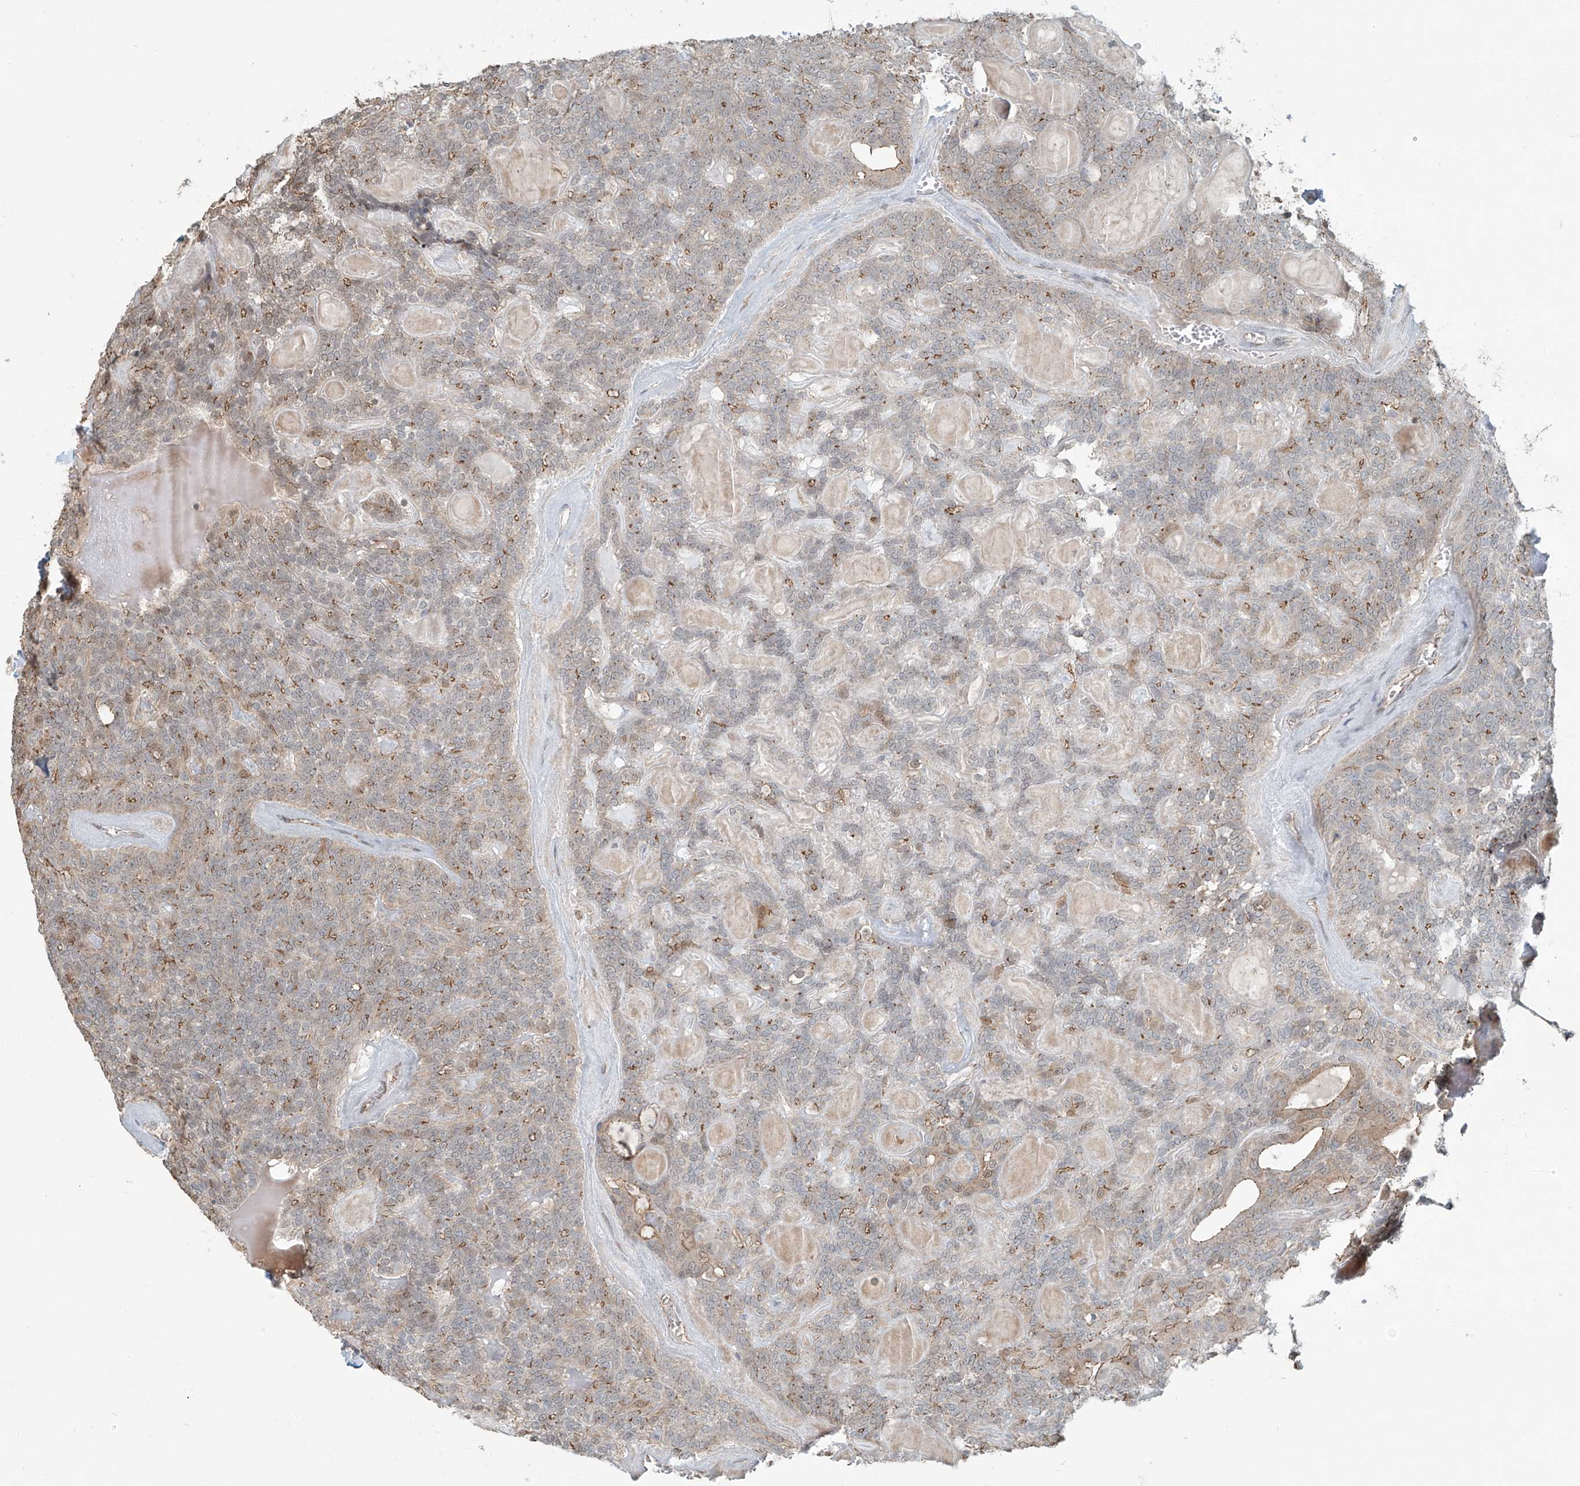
{"staining": {"intensity": "moderate", "quantity": "25%-75%", "location": "cytoplasmic/membranous"}, "tissue": "head and neck cancer", "cell_type": "Tumor cells", "image_type": "cancer", "snomed": [{"axis": "morphology", "description": "Adenocarcinoma, NOS"}, {"axis": "topography", "description": "Head-Neck"}], "caption": "Protein expression analysis of human head and neck adenocarcinoma reveals moderate cytoplasmic/membranous positivity in approximately 25%-75% of tumor cells.", "gene": "ZNF16", "patient": {"sex": "male", "age": 66}}